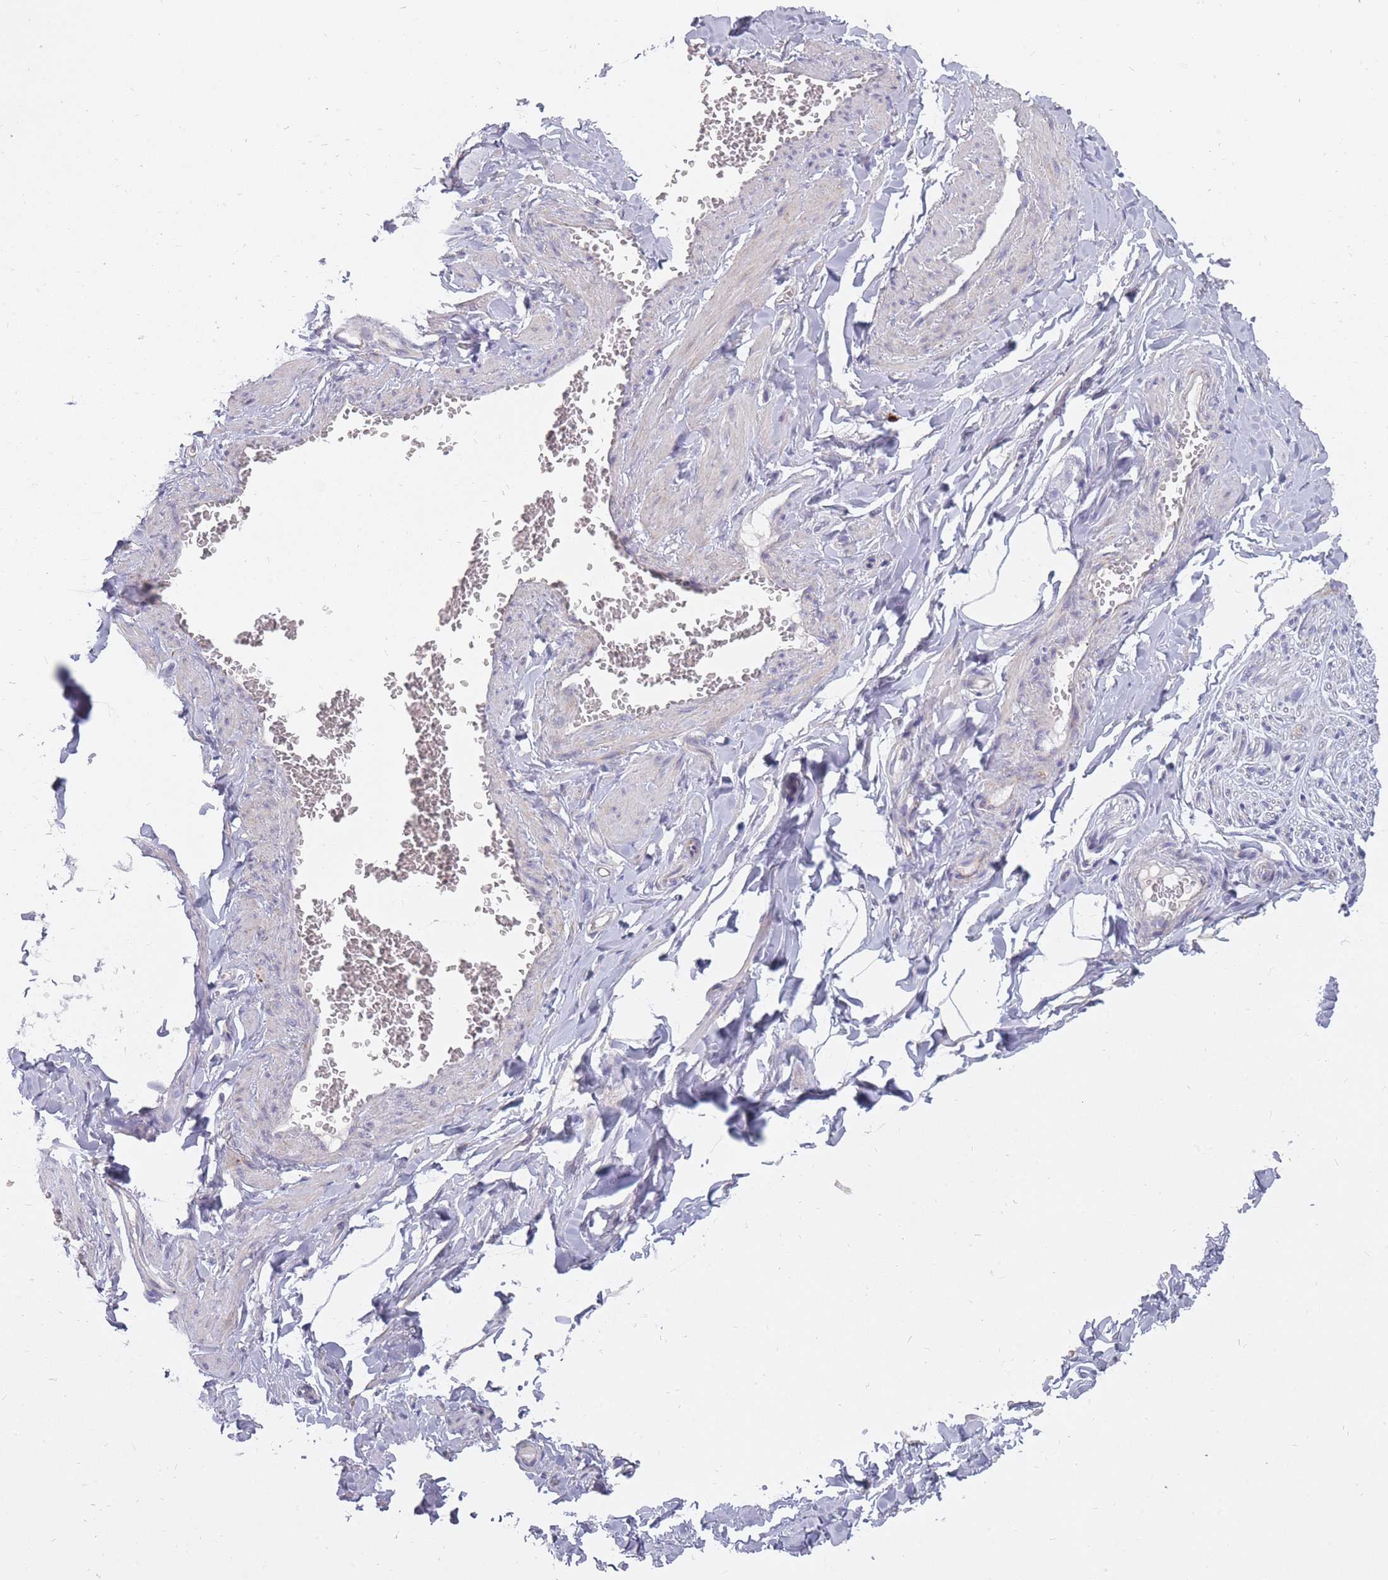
{"staining": {"intensity": "moderate", "quantity": "<25%", "location": "cytoplasmic/membranous"}, "tissue": "adipose tissue", "cell_type": "Adipocytes", "image_type": "normal", "snomed": [{"axis": "morphology", "description": "Normal tissue, NOS"}, {"axis": "topography", "description": "Soft tissue"}, {"axis": "topography", "description": "Adipose tissue"}, {"axis": "topography", "description": "Vascular tissue"}, {"axis": "topography", "description": "Peripheral nerve tissue"}], "caption": "An image of human adipose tissue stained for a protein shows moderate cytoplasmic/membranous brown staining in adipocytes.", "gene": "ALKBH4", "patient": {"sex": "male", "age": 46}}